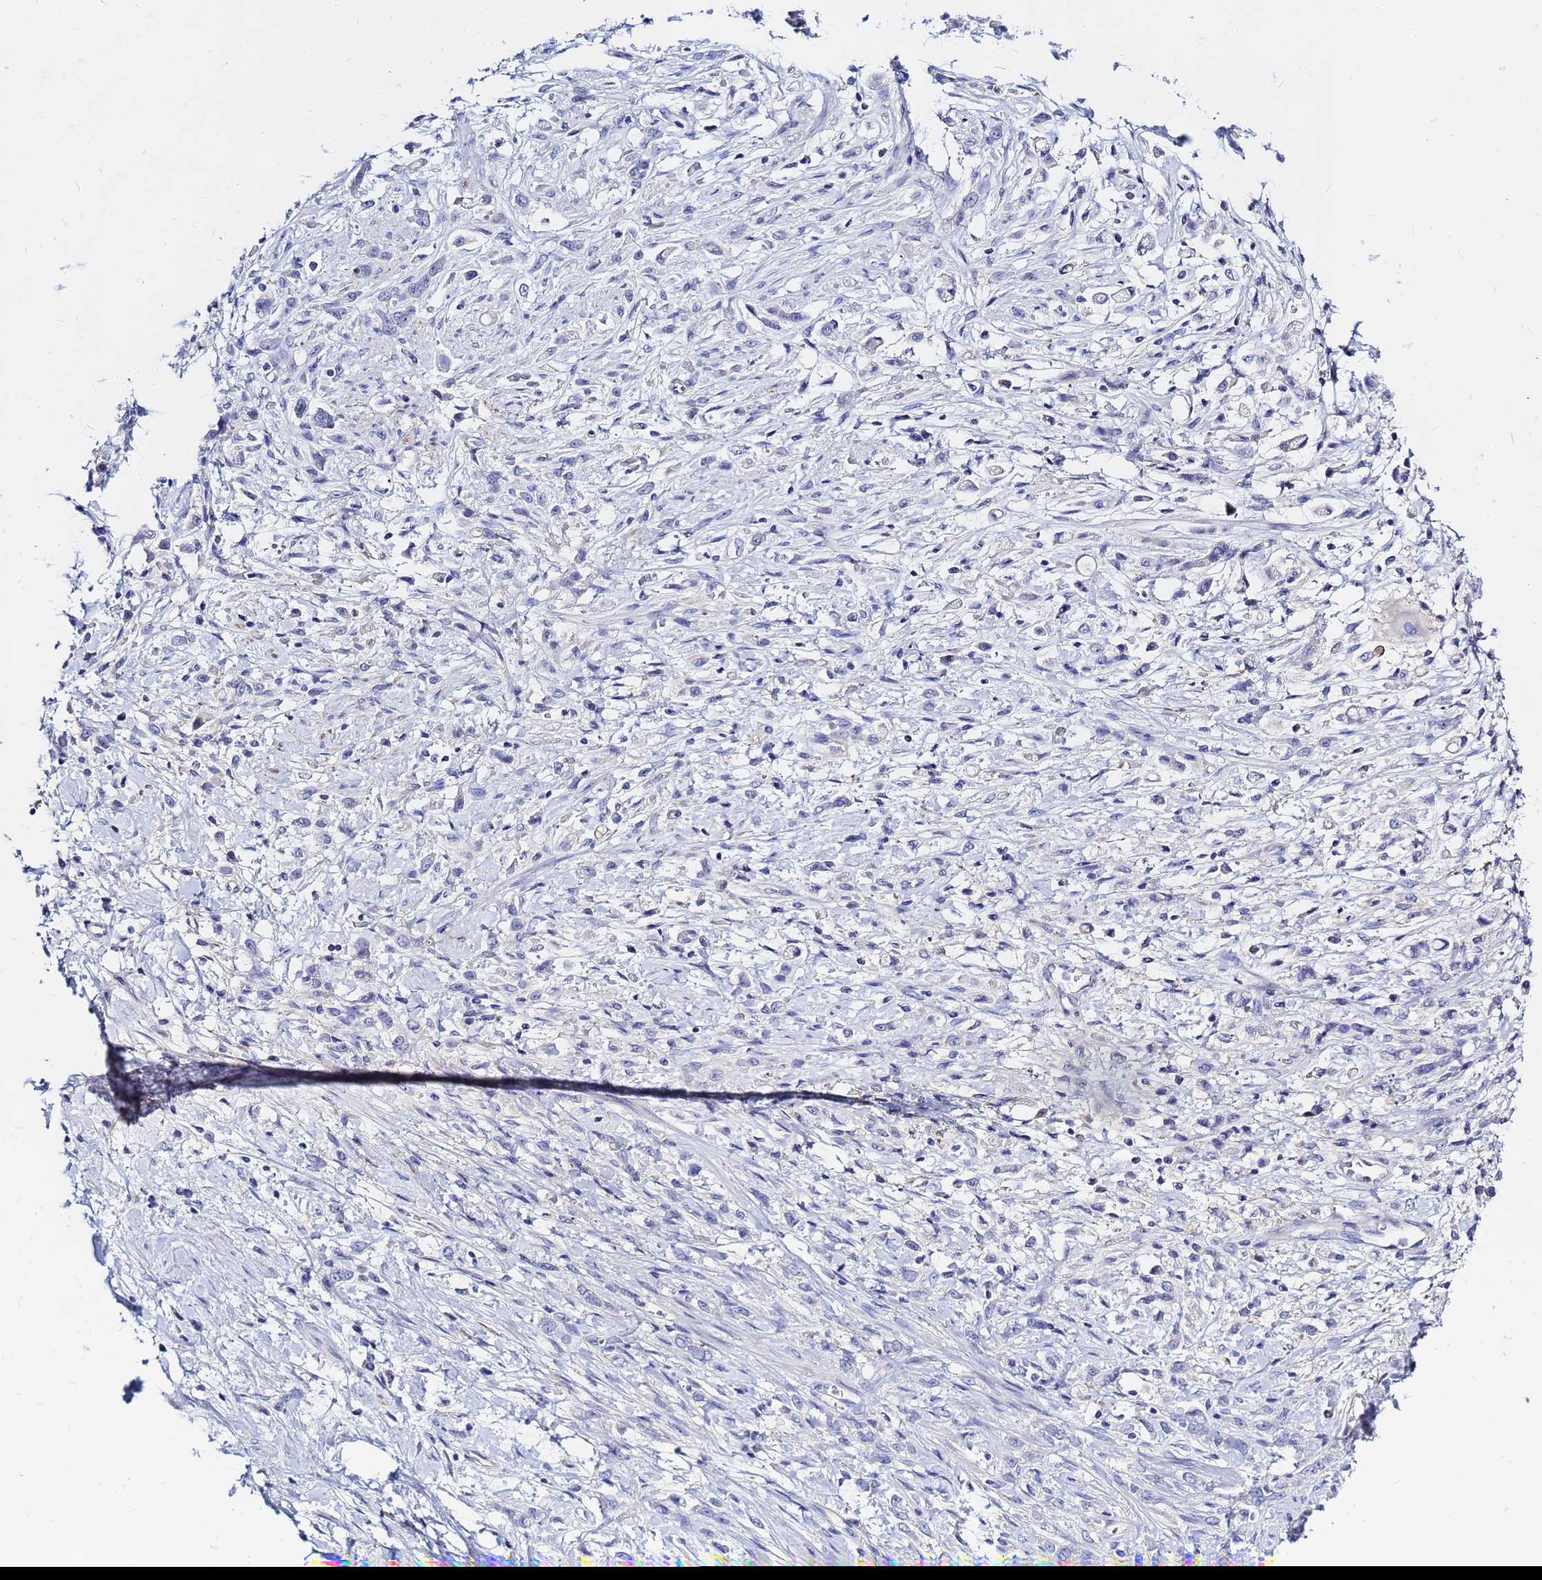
{"staining": {"intensity": "negative", "quantity": "none", "location": "none"}, "tissue": "stomach cancer", "cell_type": "Tumor cells", "image_type": "cancer", "snomed": [{"axis": "morphology", "description": "Adenocarcinoma, NOS"}, {"axis": "topography", "description": "Stomach"}], "caption": "Human adenocarcinoma (stomach) stained for a protein using immunohistochemistry (IHC) exhibits no positivity in tumor cells.", "gene": "ZNF552", "patient": {"sex": "female", "age": 60}}